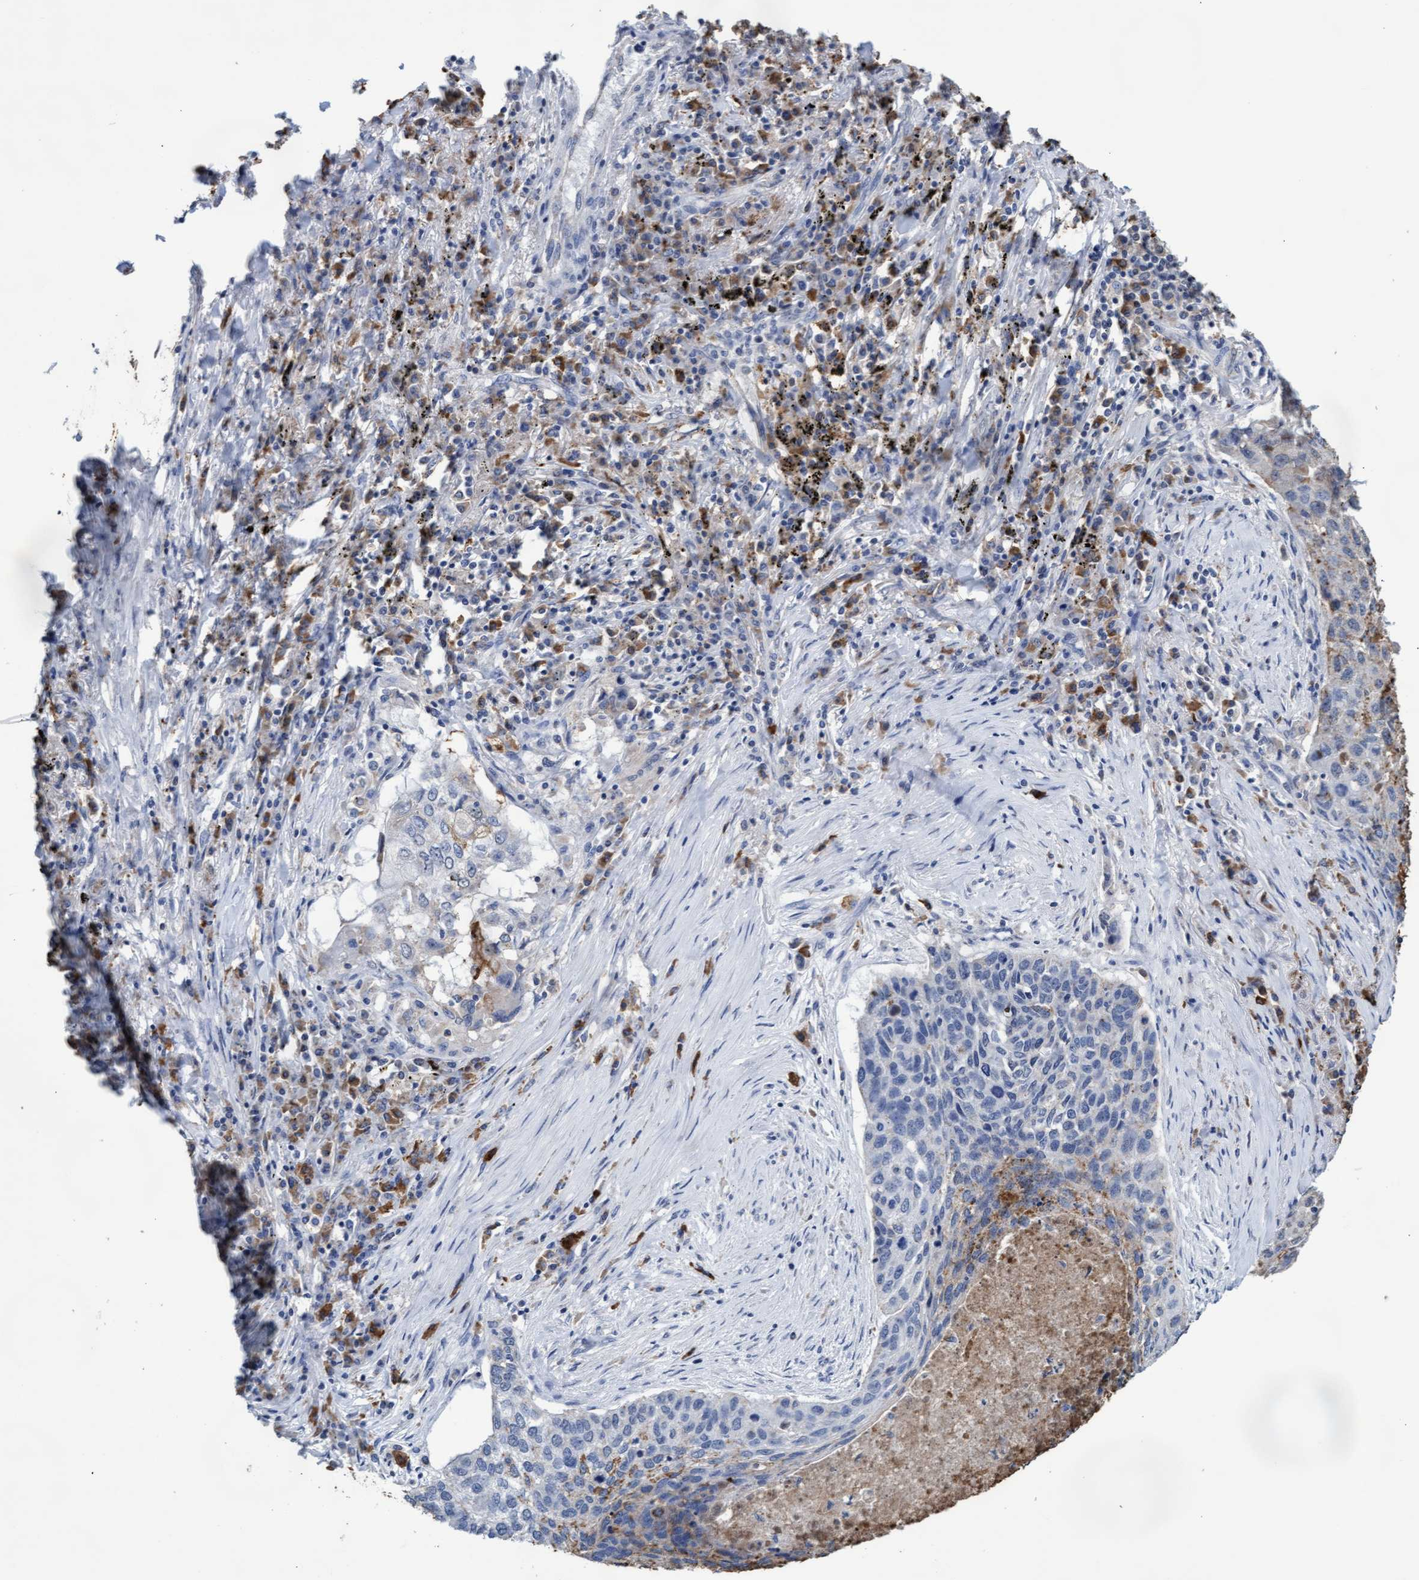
{"staining": {"intensity": "weak", "quantity": "<25%", "location": "cytoplasmic/membranous"}, "tissue": "lung cancer", "cell_type": "Tumor cells", "image_type": "cancer", "snomed": [{"axis": "morphology", "description": "Squamous cell carcinoma, NOS"}, {"axis": "topography", "description": "Lung"}], "caption": "Immunohistochemistry of squamous cell carcinoma (lung) shows no positivity in tumor cells.", "gene": "GPR39", "patient": {"sex": "female", "age": 63}}